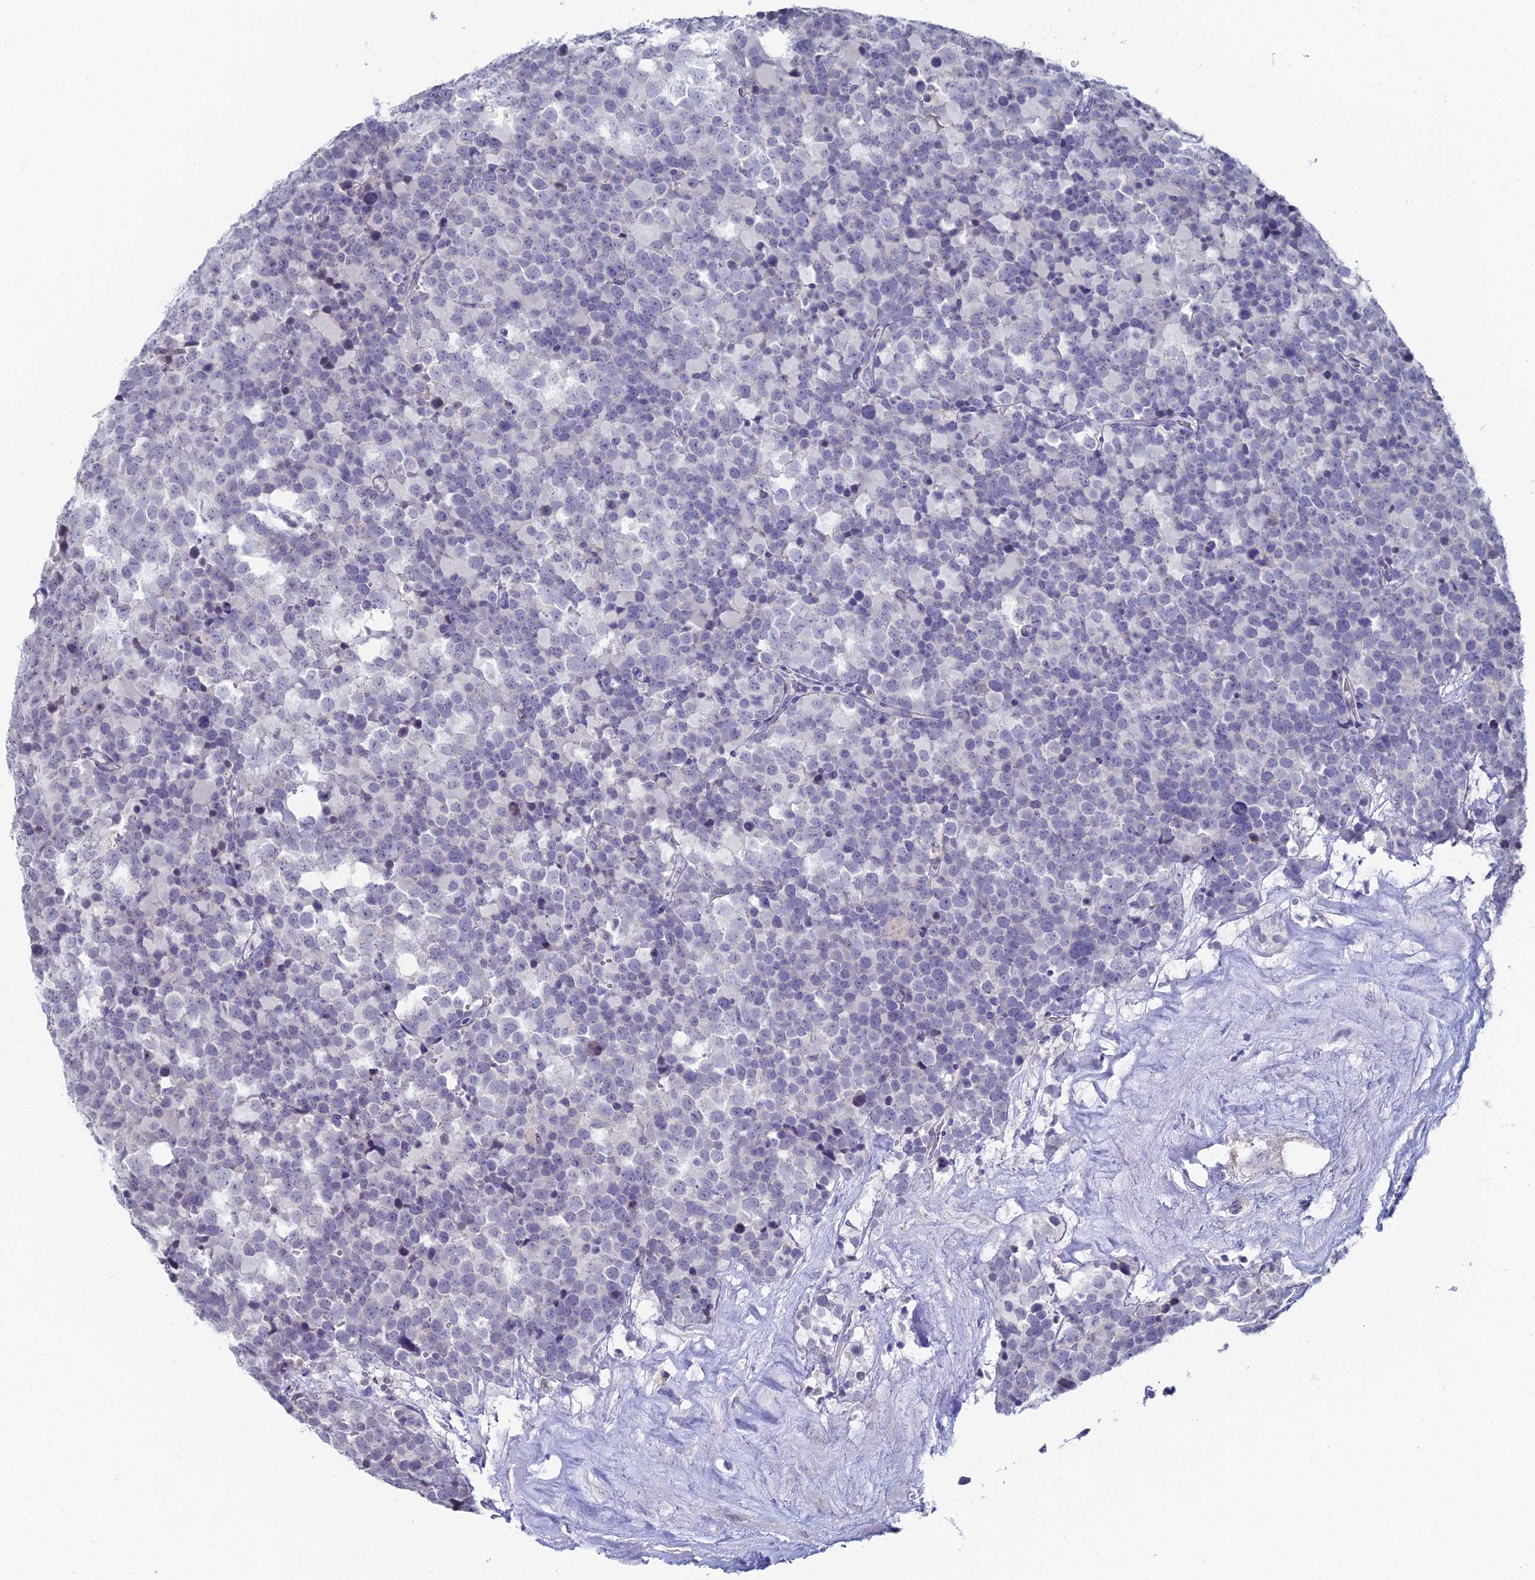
{"staining": {"intensity": "negative", "quantity": "none", "location": "none"}, "tissue": "testis cancer", "cell_type": "Tumor cells", "image_type": "cancer", "snomed": [{"axis": "morphology", "description": "Seminoma, NOS"}, {"axis": "topography", "description": "Testis"}], "caption": "IHC of testis cancer (seminoma) demonstrates no expression in tumor cells.", "gene": "PRR22", "patient": {"sex": "male", "age": 71}}